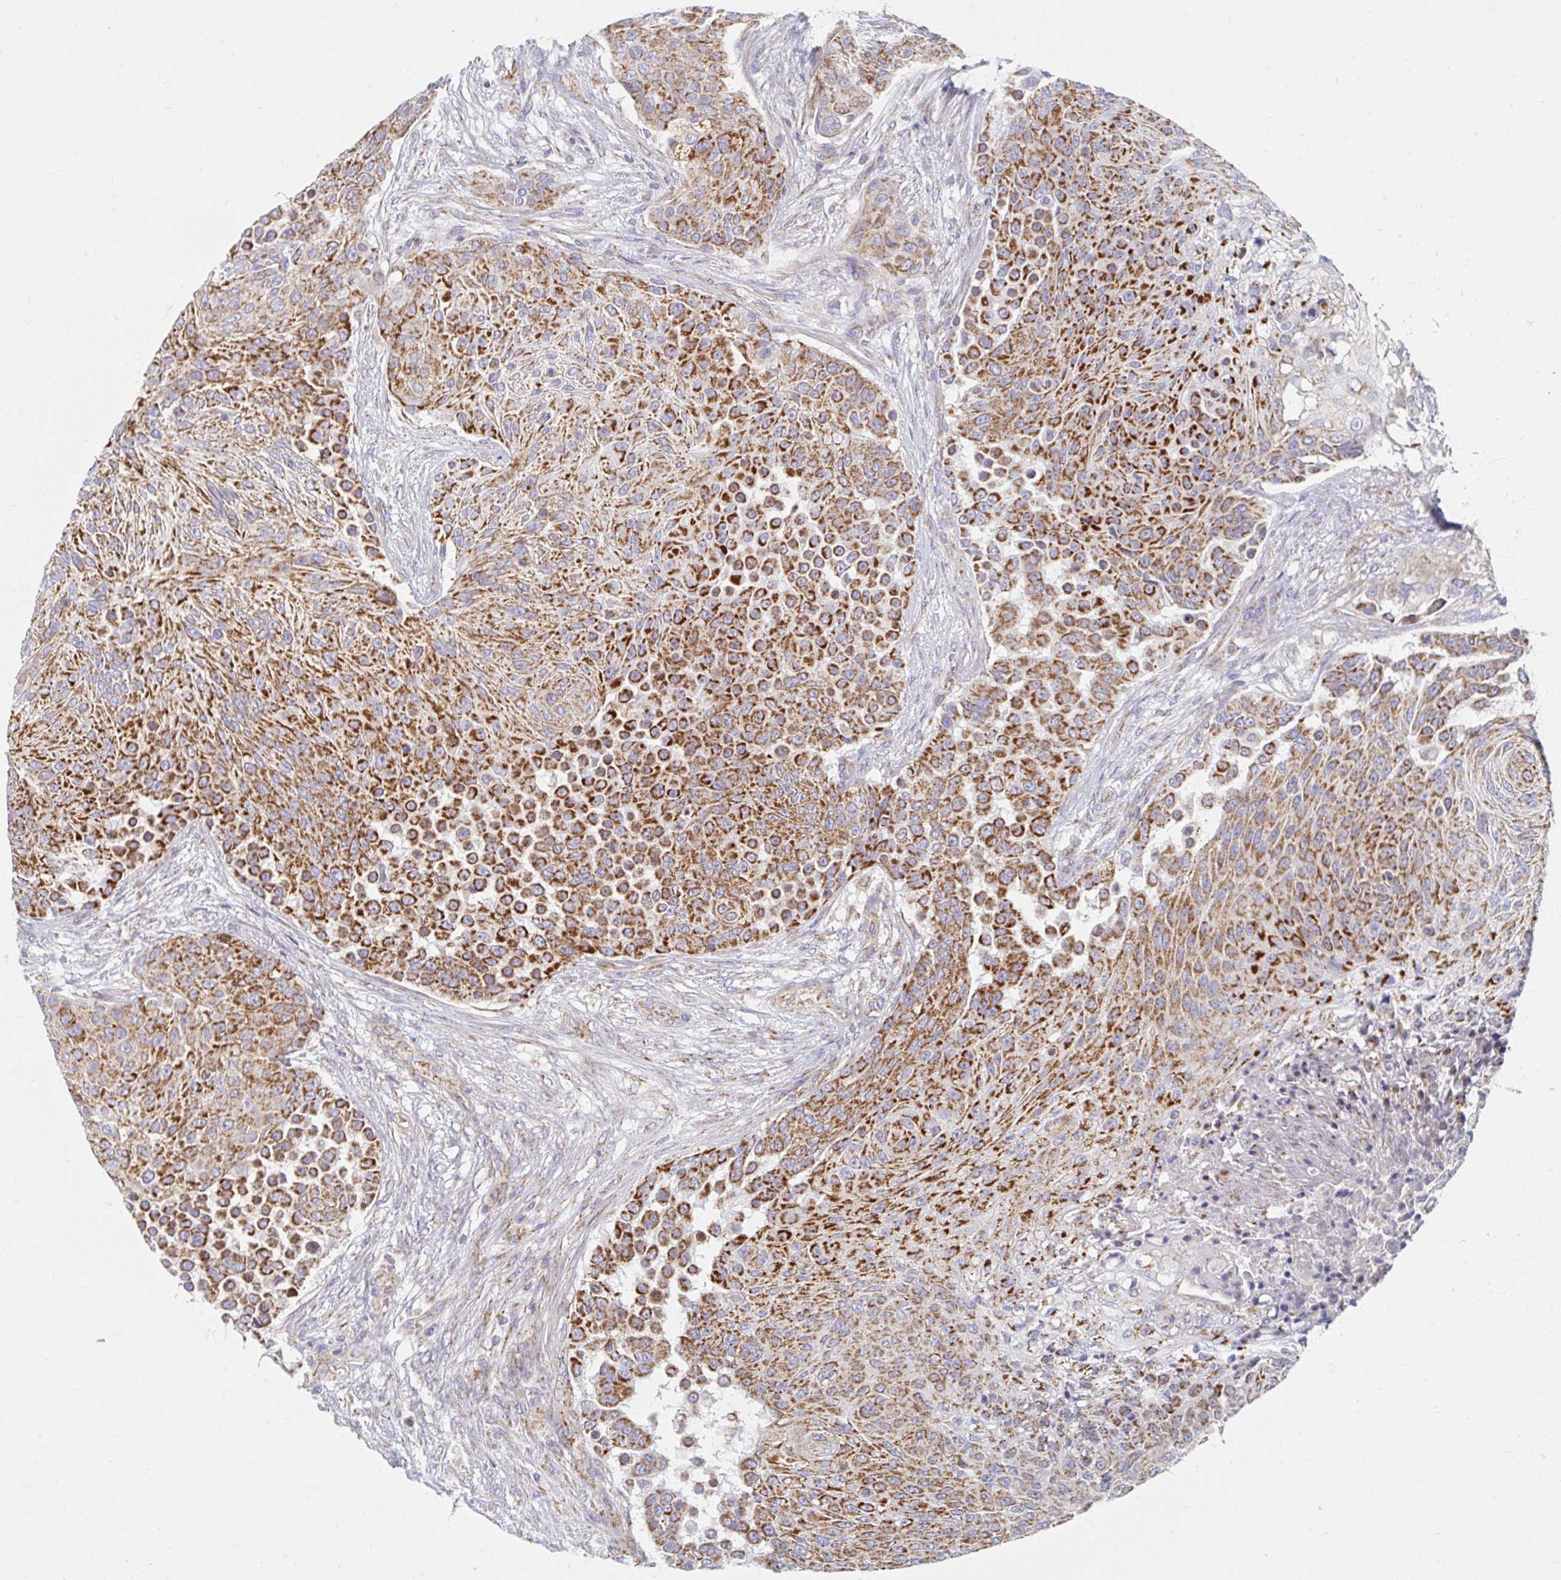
{"staining": {"intensity": "strong", "quantity": ">75%", "location": "cytoplasmic/membranous"}, "tissue": "urothelial cancer", "cell_type": "Tumor cells", "image_type": "cancer", "snomed": [{"axis": "morphology", "description": "Urothelial carcinoma, High grade"}, {"axis": "topography", "description": "Urinary bladder"}], "caption": "High-grade urothelial carcinoma tissue demonstrates strong cytoplasmic/membranous staining in approximately >75% of tumor cells, visualized by immunohistochemistry. The staining was performed using DAB to visualize the protein expression in brown, while the nuclei were stained in blue with hematoxylin (Magnification: 20x).", "gene": "MAVS", "patient": {"sex": "female", "age": 63}}